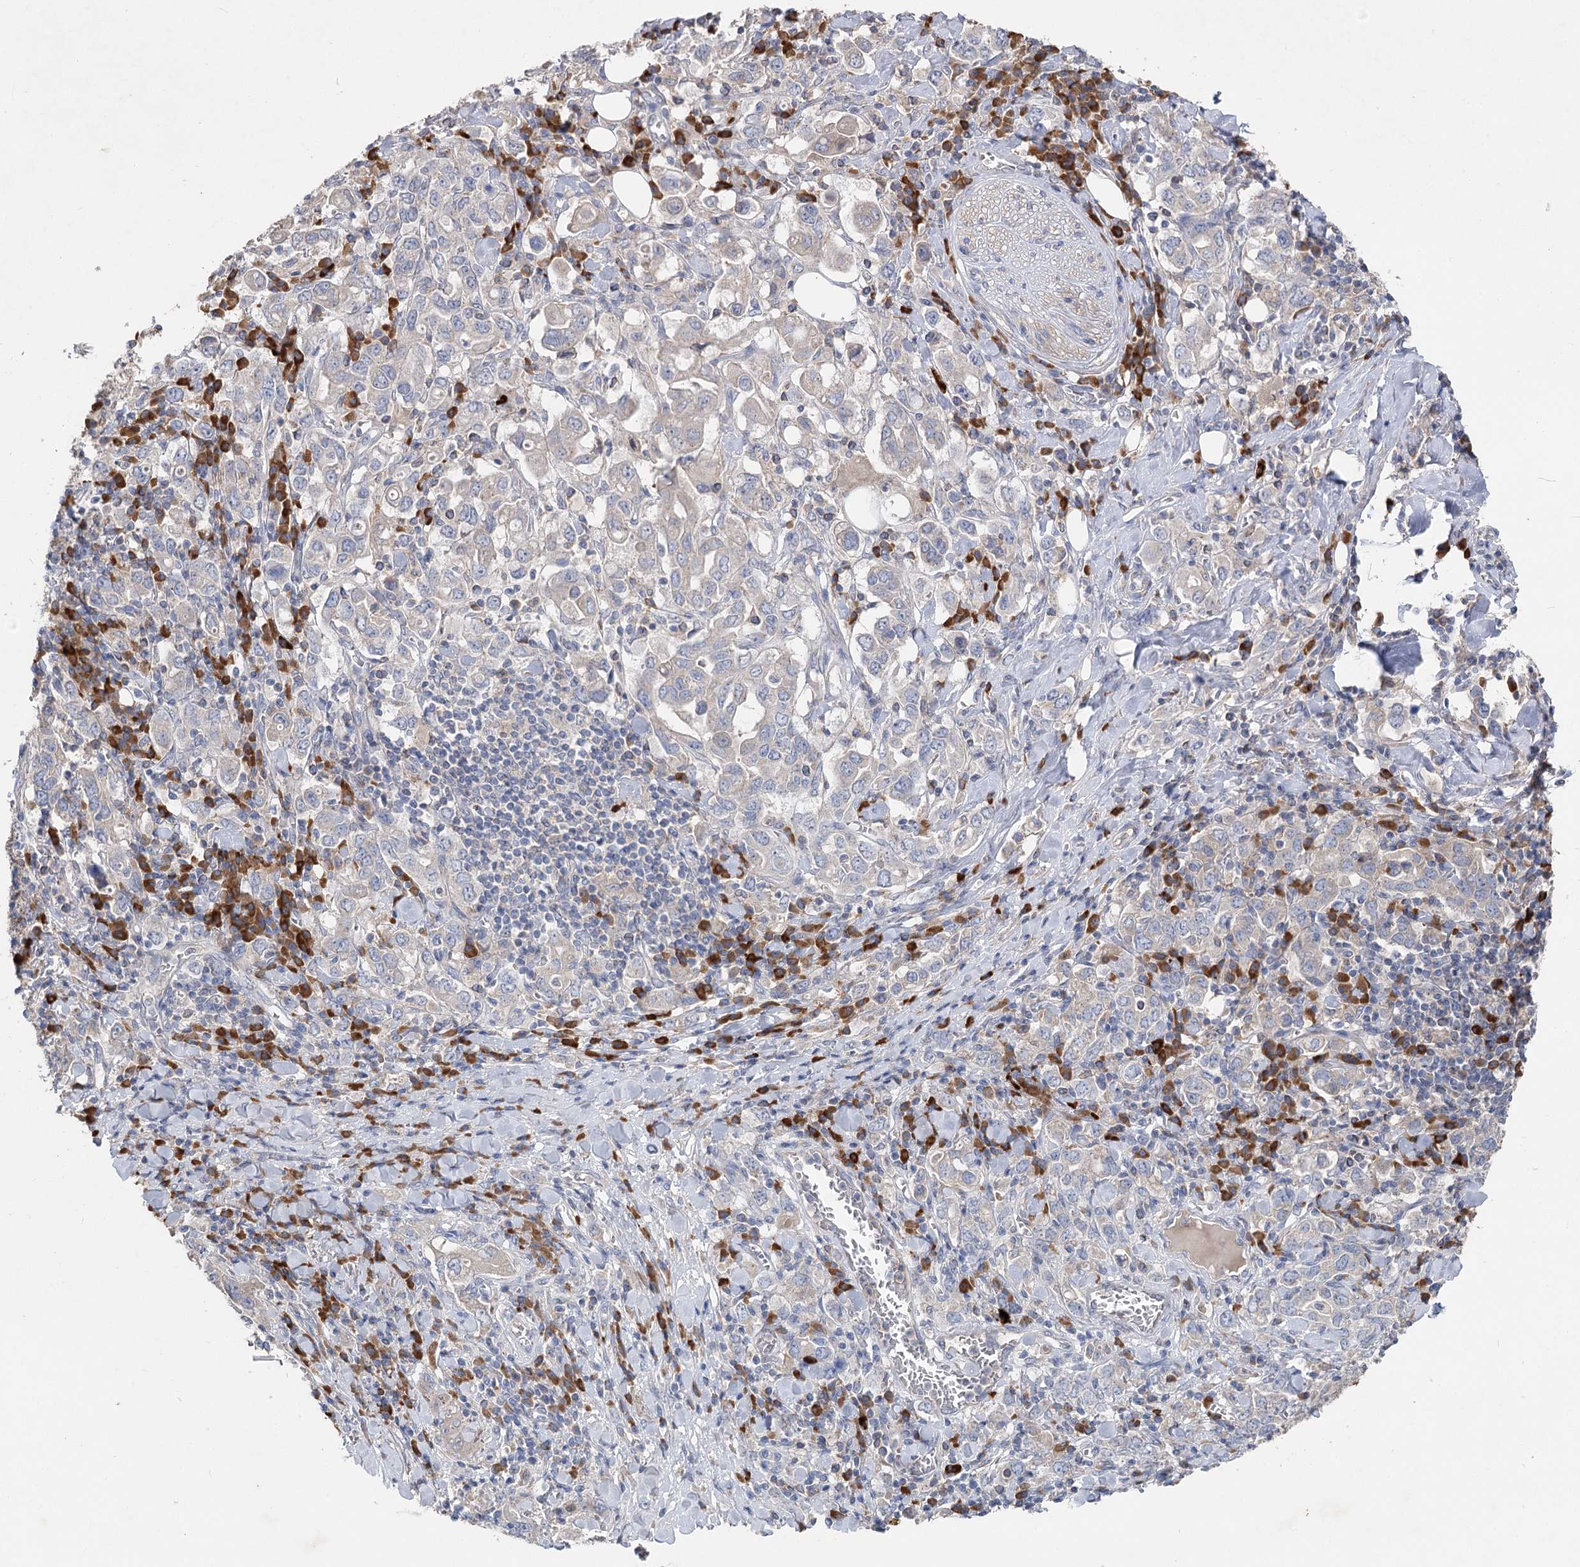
{"staining": {"intensity": "negative", "quantity": "none", "location": "none"}, "tissue": "stomach cancer", "cell_type": "Tumor cells", "image_type": "cancer", "snomed": [{"axis": "morphology", "description": "Adenocarcinoma, NOS"}, {"axis": "topography", "description": "Stomach, upper"}], "caption": "High power microscopy micrograph of an immunohistochemistry (IHC) histopathology image of adenocarcinoma (stomach), revealing no significant positivity in tumor cells.", "gene": "IL1RAP", "patient": {"sex": "male", "age": 62}}